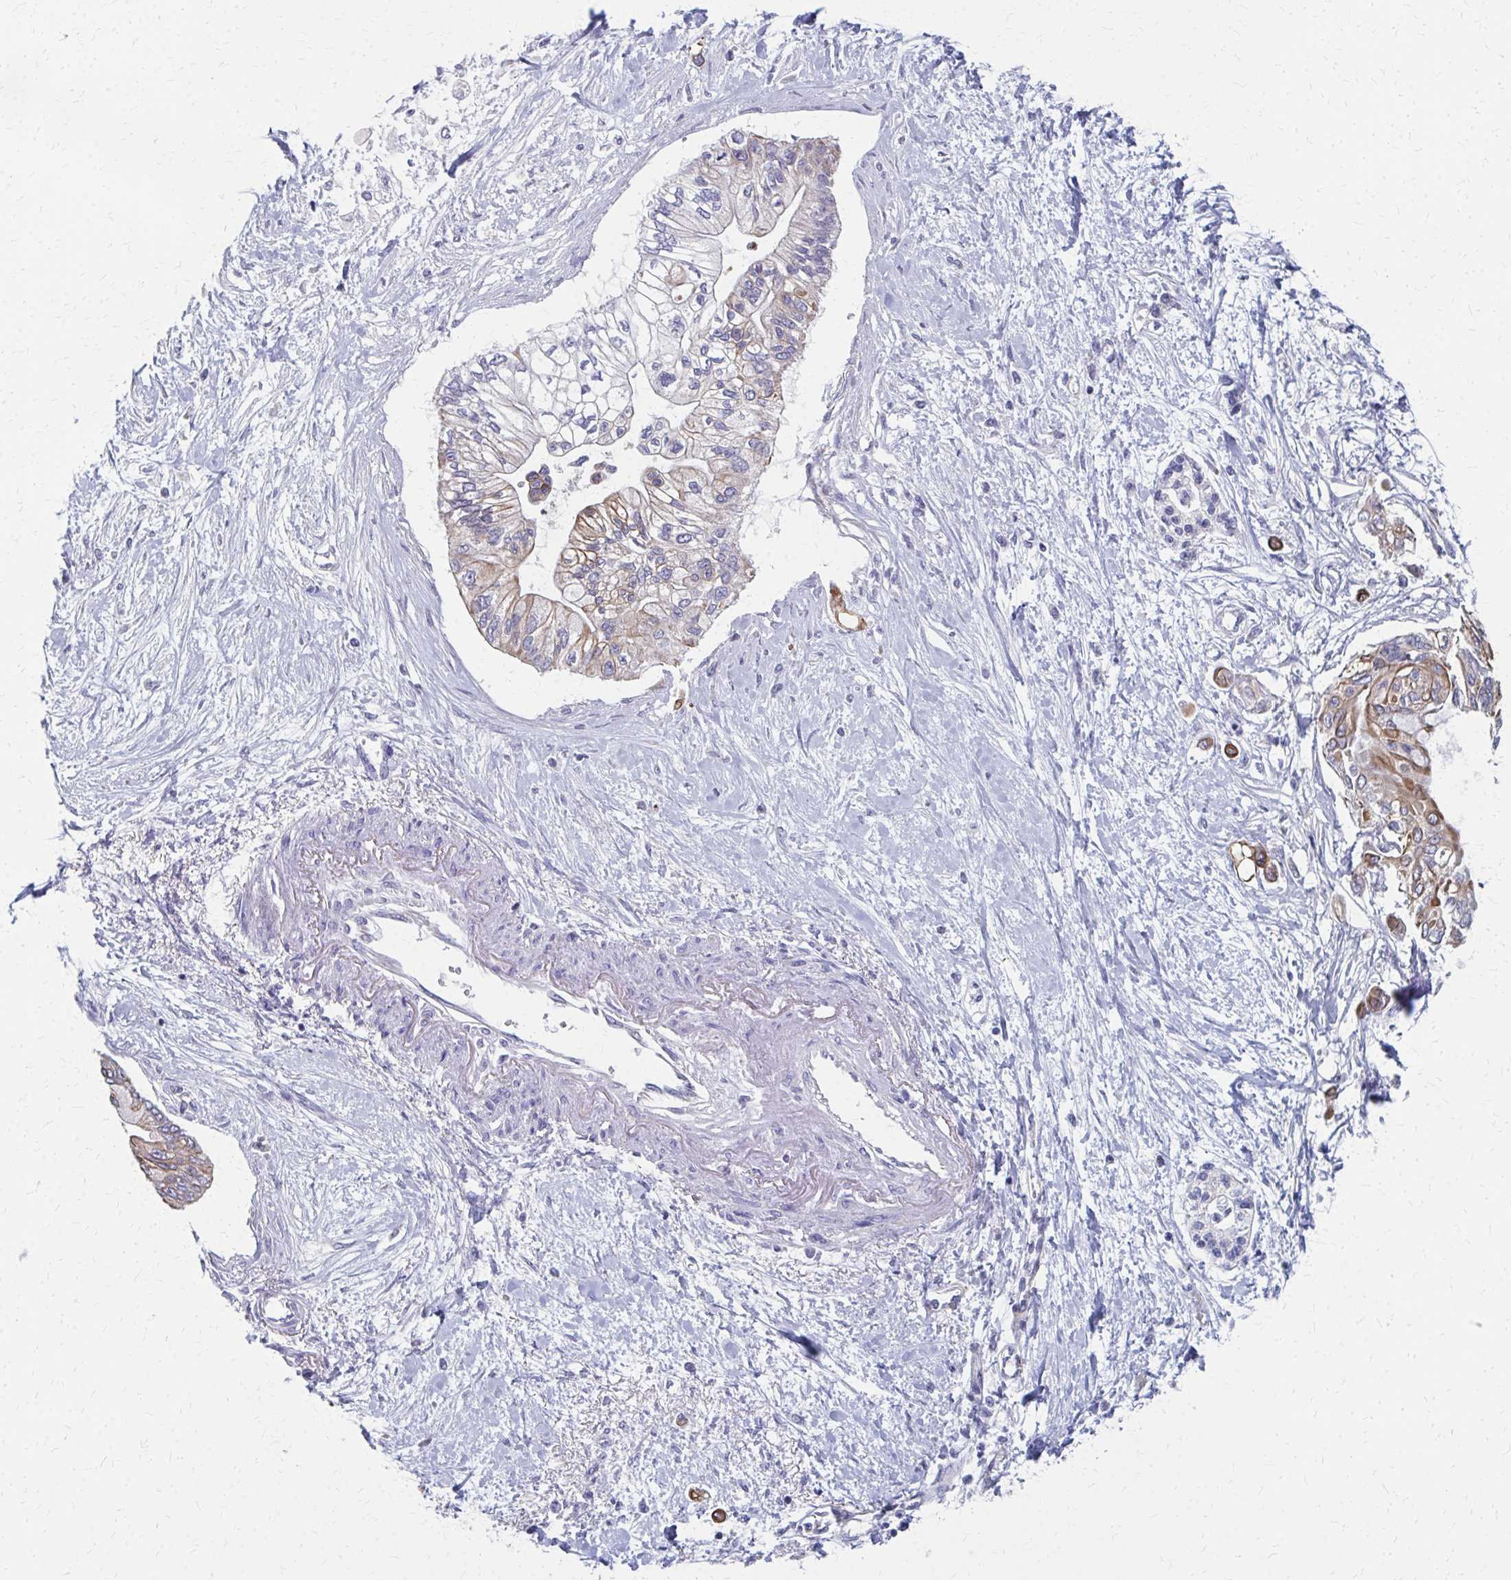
{"staining": {"intensity": "moderate", "quantity": "25%-75%", "location": "cytoplasmic/membranous"}, "tissue": "pancreatic cancer", "cell_type": "Tumor cells", "image_type": "cancer", "snomed": [{"axis": "morphology", "description": "Adenocarcinoma, NOS"}, {"axis": "topography", "description": "Pancreas"}], "caption": "Pancreatic cancer (adenocarcinoma) stained with DAB immunohistochemistry exhibits medium levels of moderate cytoplasmic/membranous staining in approximately 25%-75% of tumor cells. (IHC, brightfield microscopy, high magnification).", "gene": "FAHD1", "patient": {"sex": "female", "age": 77}}